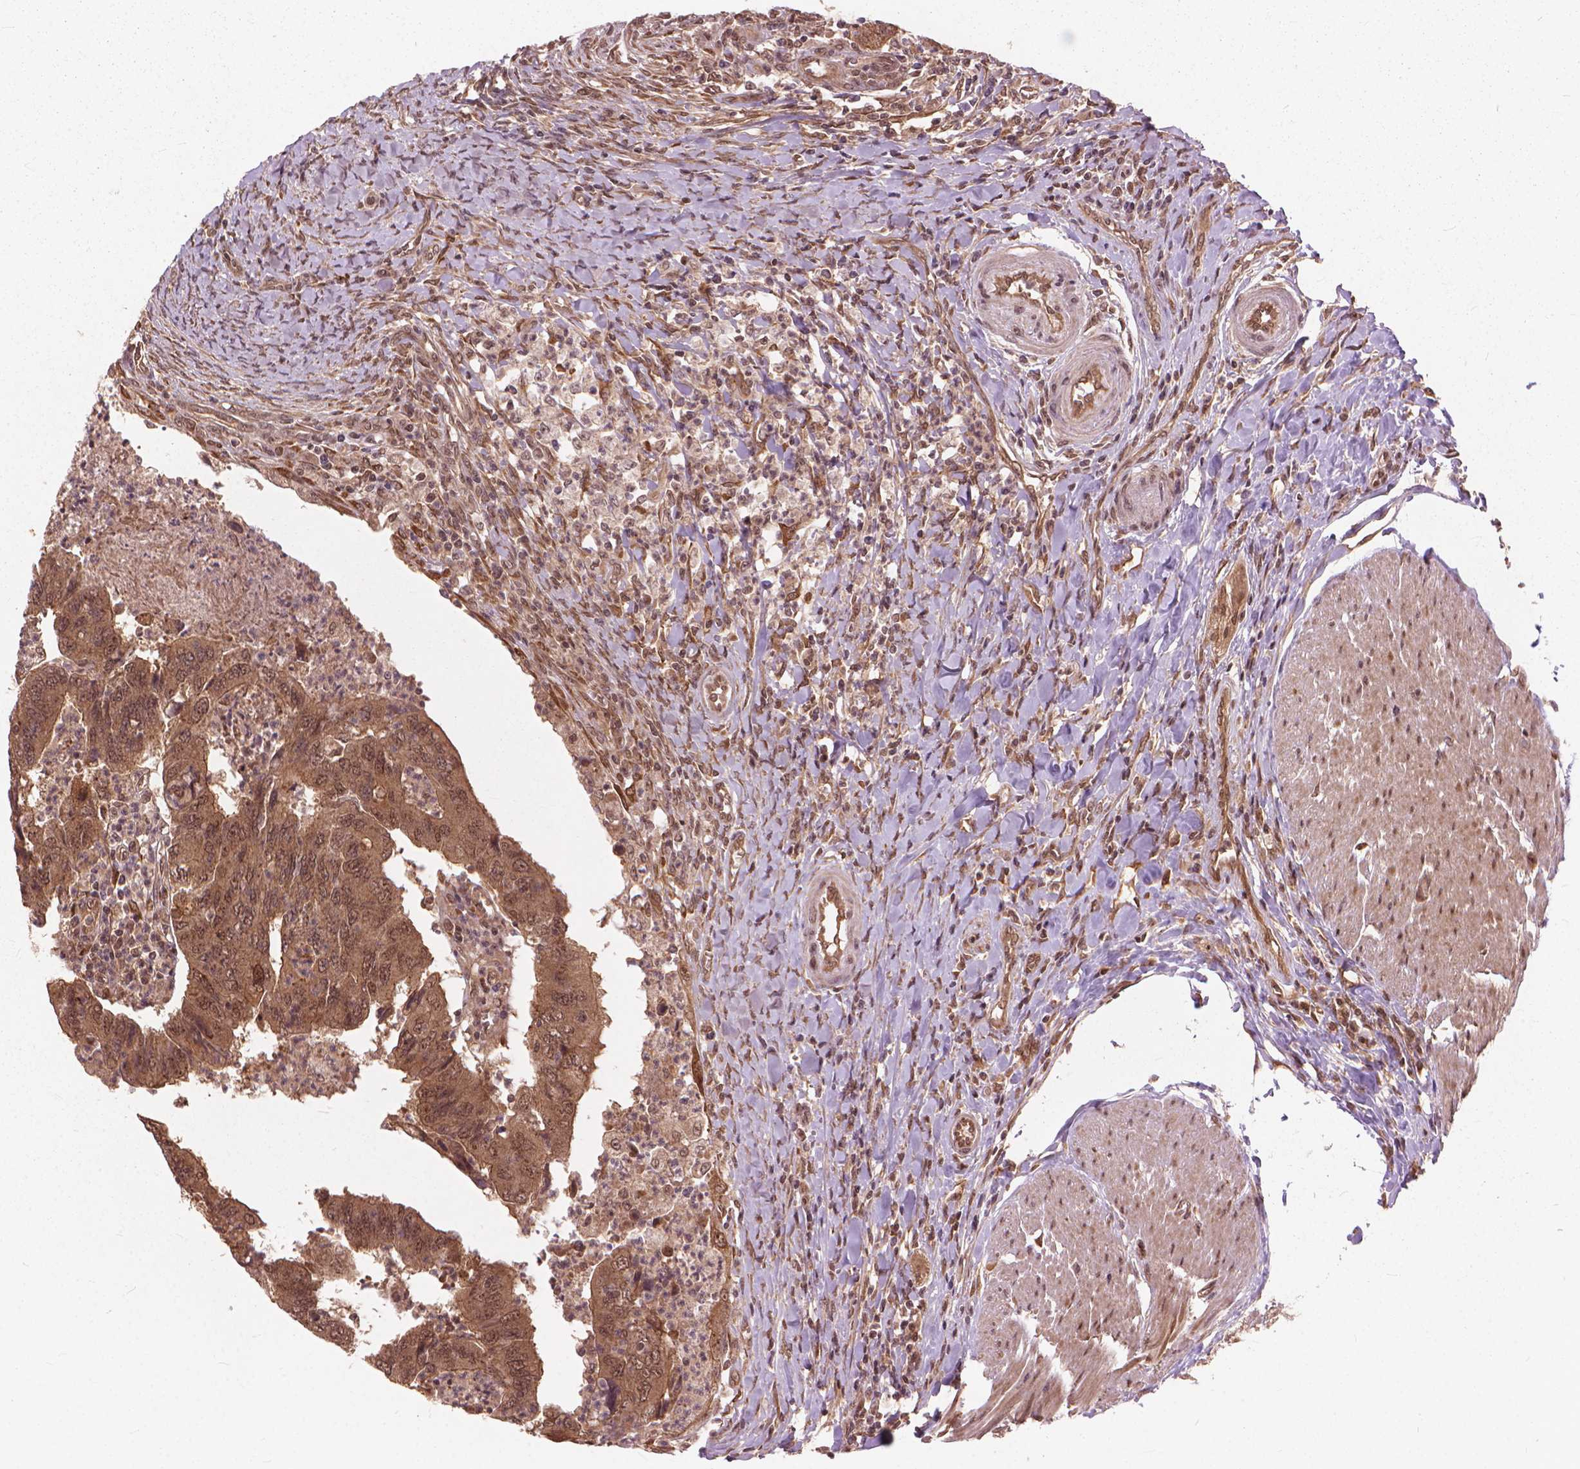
{"staining": {"intensity": "moderate", "quantity": ">75%", "location": "cytoplasmic/membranous,nuclear"}, "tissue": "colorectal cancer", "cell_type": "Tumor cells", "image_type": "cancer", "snomed": [{"axis": "morphology", "description": "Adenocarcinoma, NOS"}, {"axis": "topography", "description": "Colon"}], "caption": "A micrograph showing moderate cytoplasmic/membranous and nuclear staining in about >75% of tumor cells in colorectal adenocarcinoma, as visualized by brown immunohistochemical staining.", "gene": "SSU72", "patient": {"sex": "female", "age": 67}}